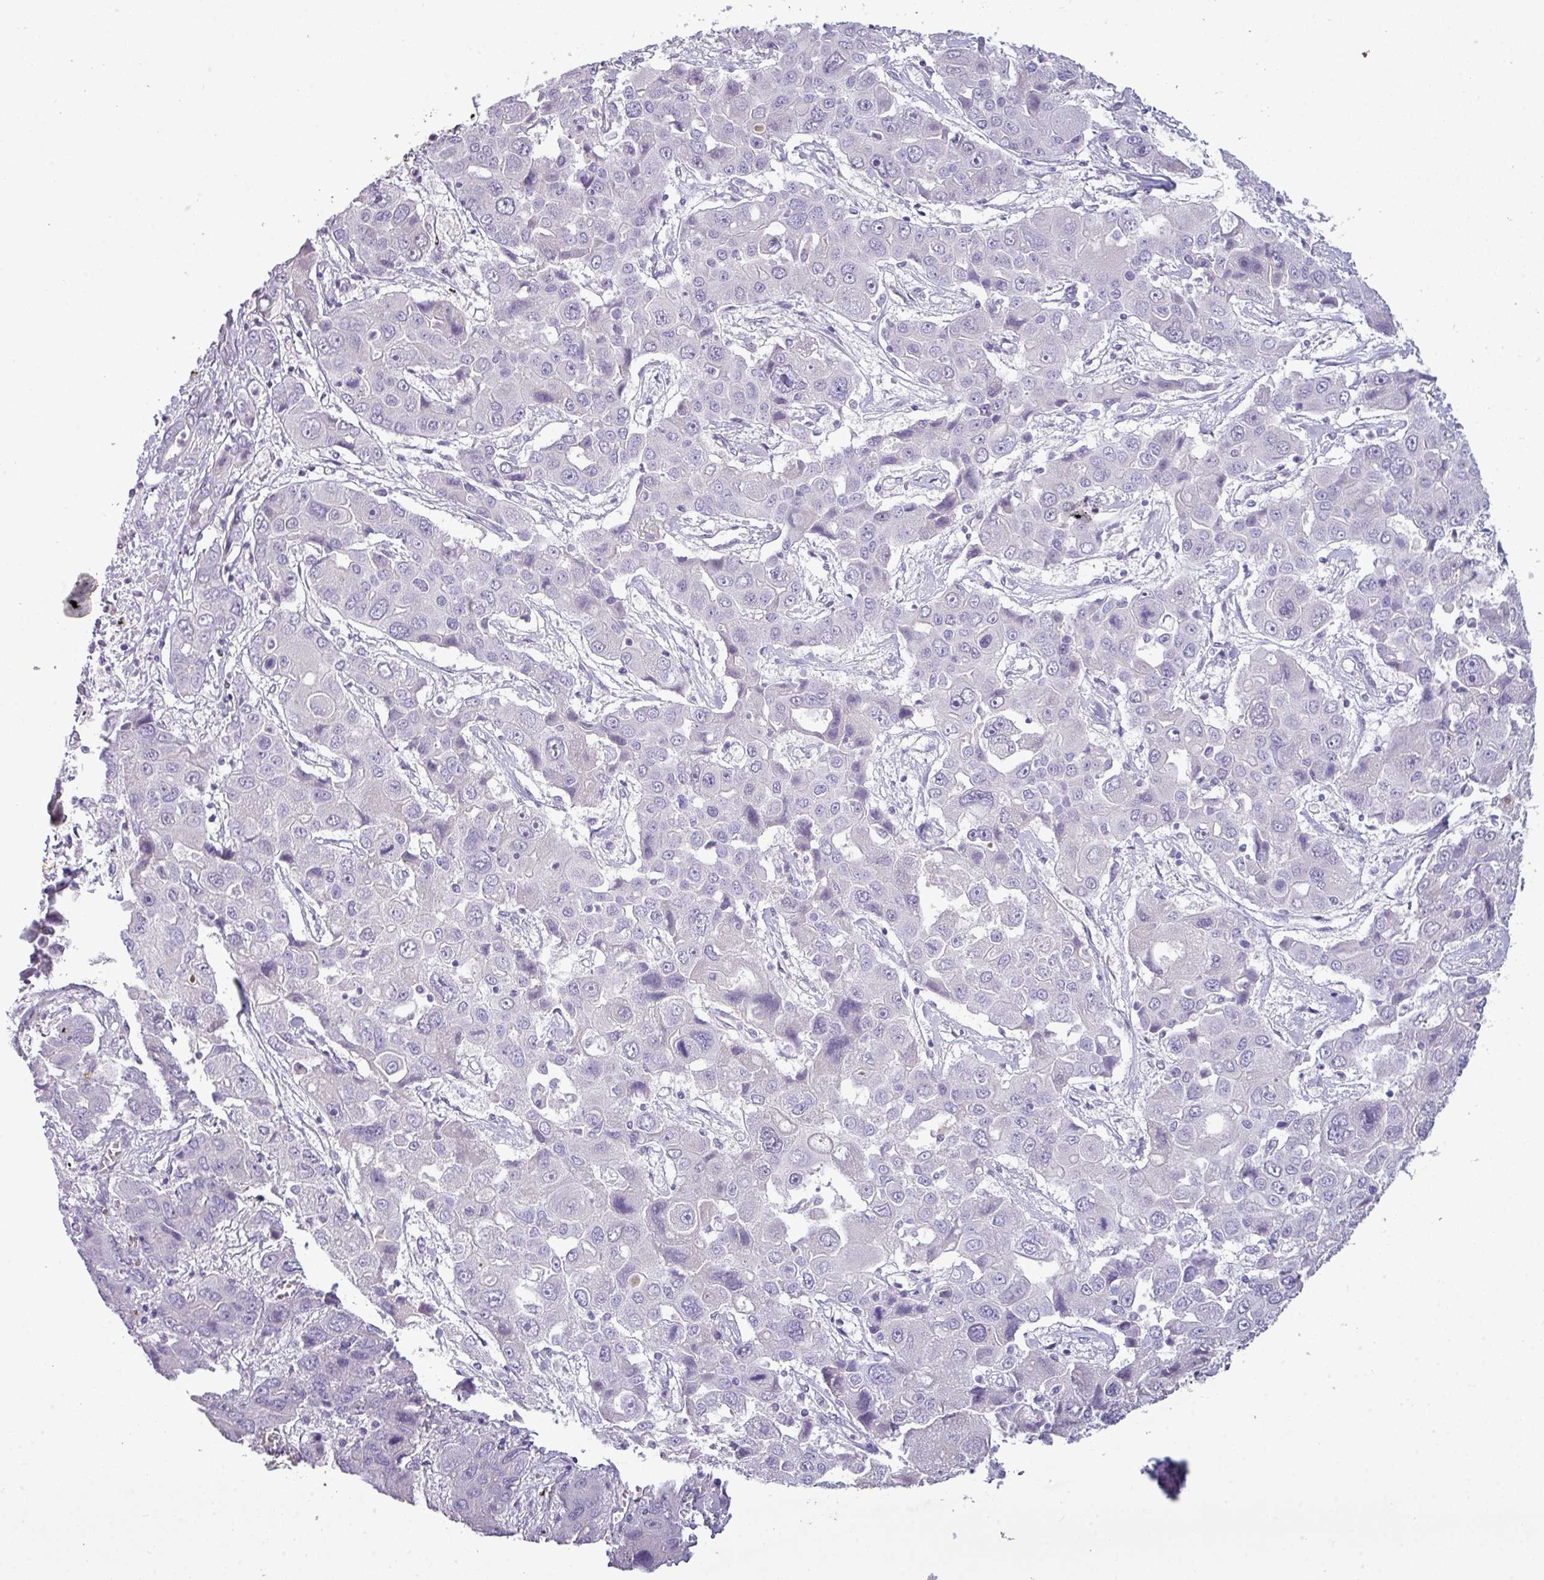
{"staining": {"intensity": "negative", "quantity": "none", "location": "none"}, "tissue": "liver cancer", "cell_type": "Tumor cells", "image_type": "cancer", "snomed": [{"axis": "morphology", "description": "Cholangiocarcinoma"}, {"axis": "topography", "description": "Liver"}], "caption": "An image of liver cancer stained for a protein exhibits no brown staining in tumor cells.", "gene": "TMEM91", "patient": {"sex": "male", "age": 67}}